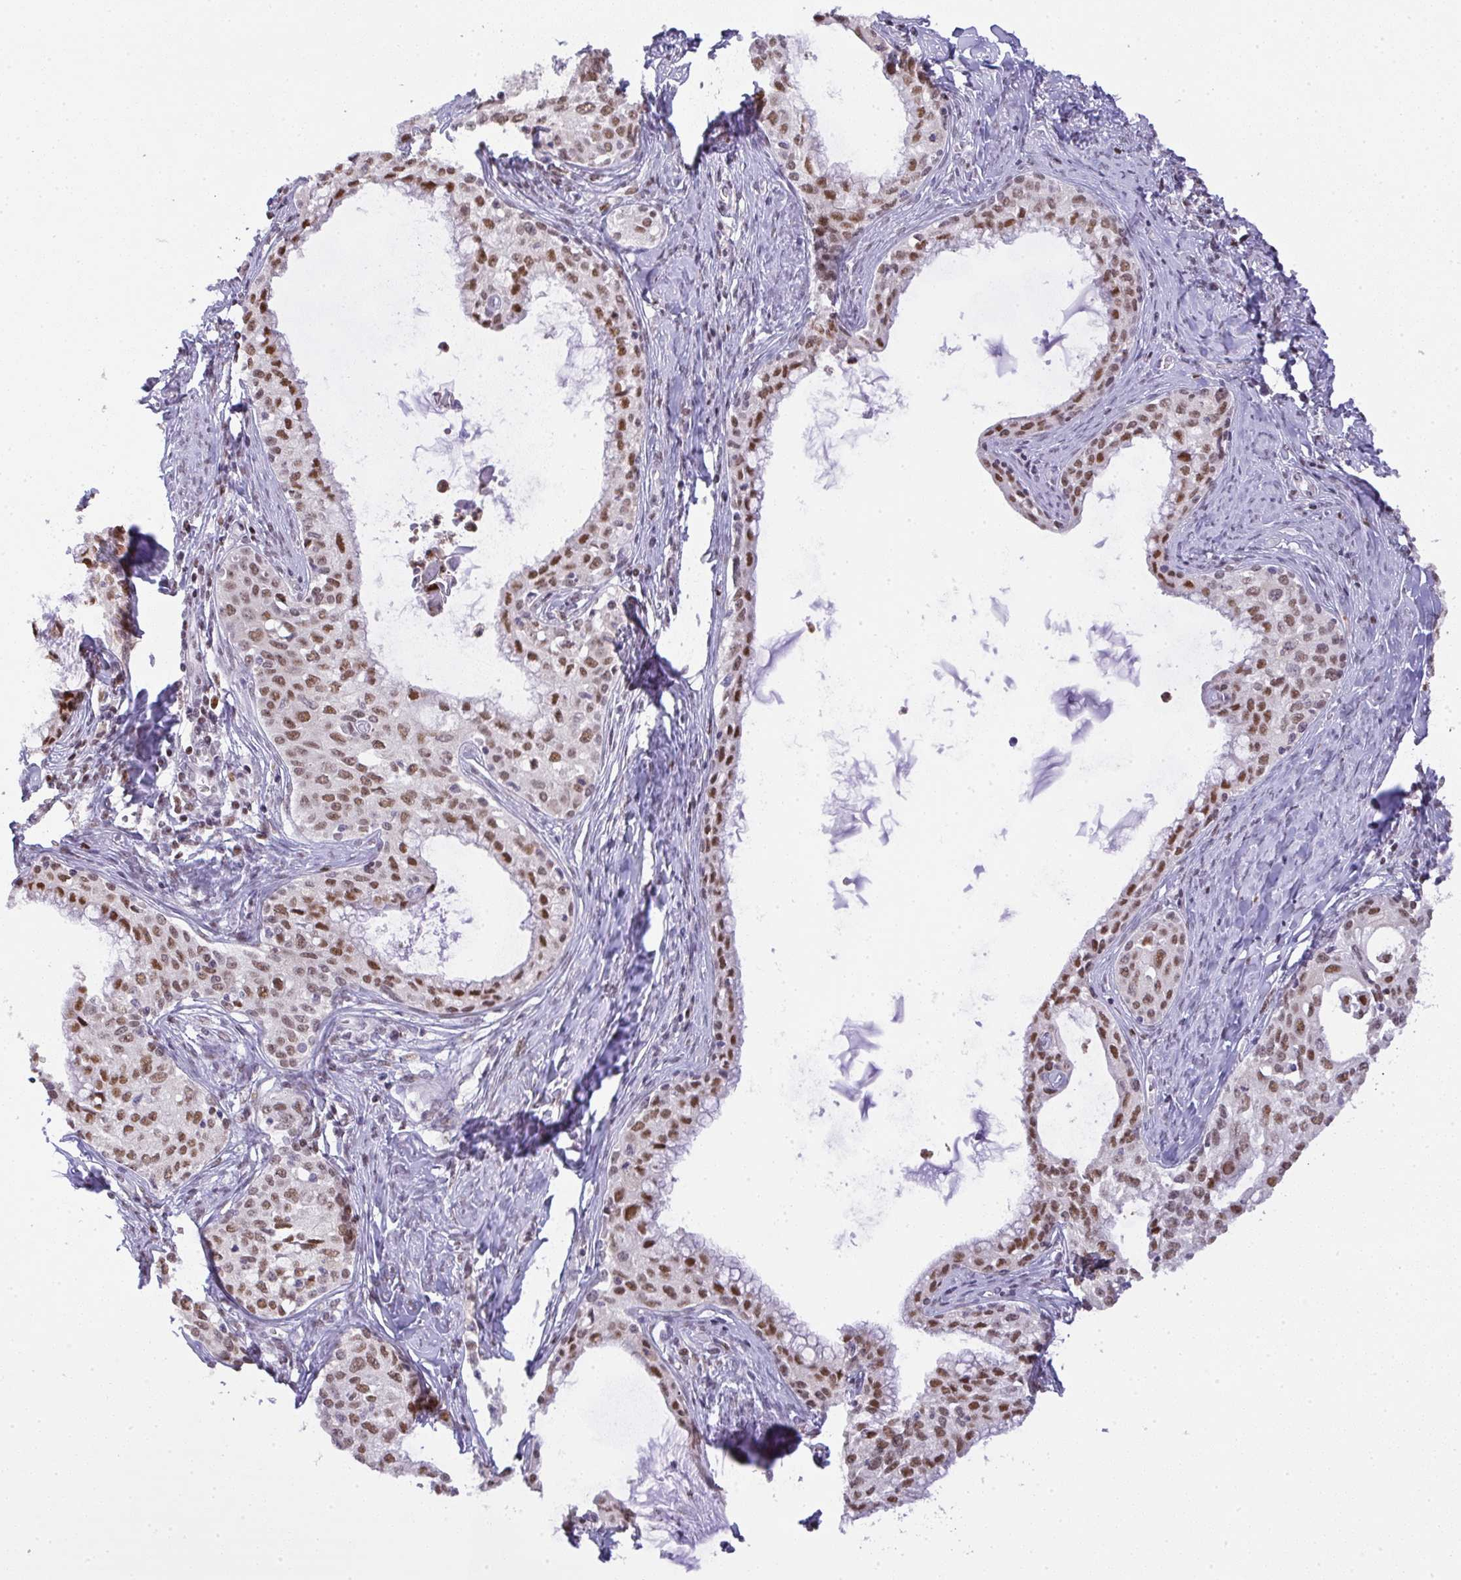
{"staining": {"intensity": "moderate", "quantity": ">75%", "location": "nuclear"}, "tissue": "cervical cancer", "cell_type": "Tumor cells", "image_type": "cancer", "snomed": [{"axis": "morphology", "description": "Squamous cell carcinoma, NOS"}, {"axis": "morphology", "description": "Adenocarcinoma, NOS"}, {"axis": "topography", "description": "Cervix"}], "caption": "Immunohistochemistry (IHC) photomicrograph of human cervical cancer (squamous cell carcinoma) stained for a protein (brown), which reveals medium levels of moderate nuclear expression in approximately >75% of tumor cells.", "gene": "BBX", "patient": {"sex": "female", "age": 52}}